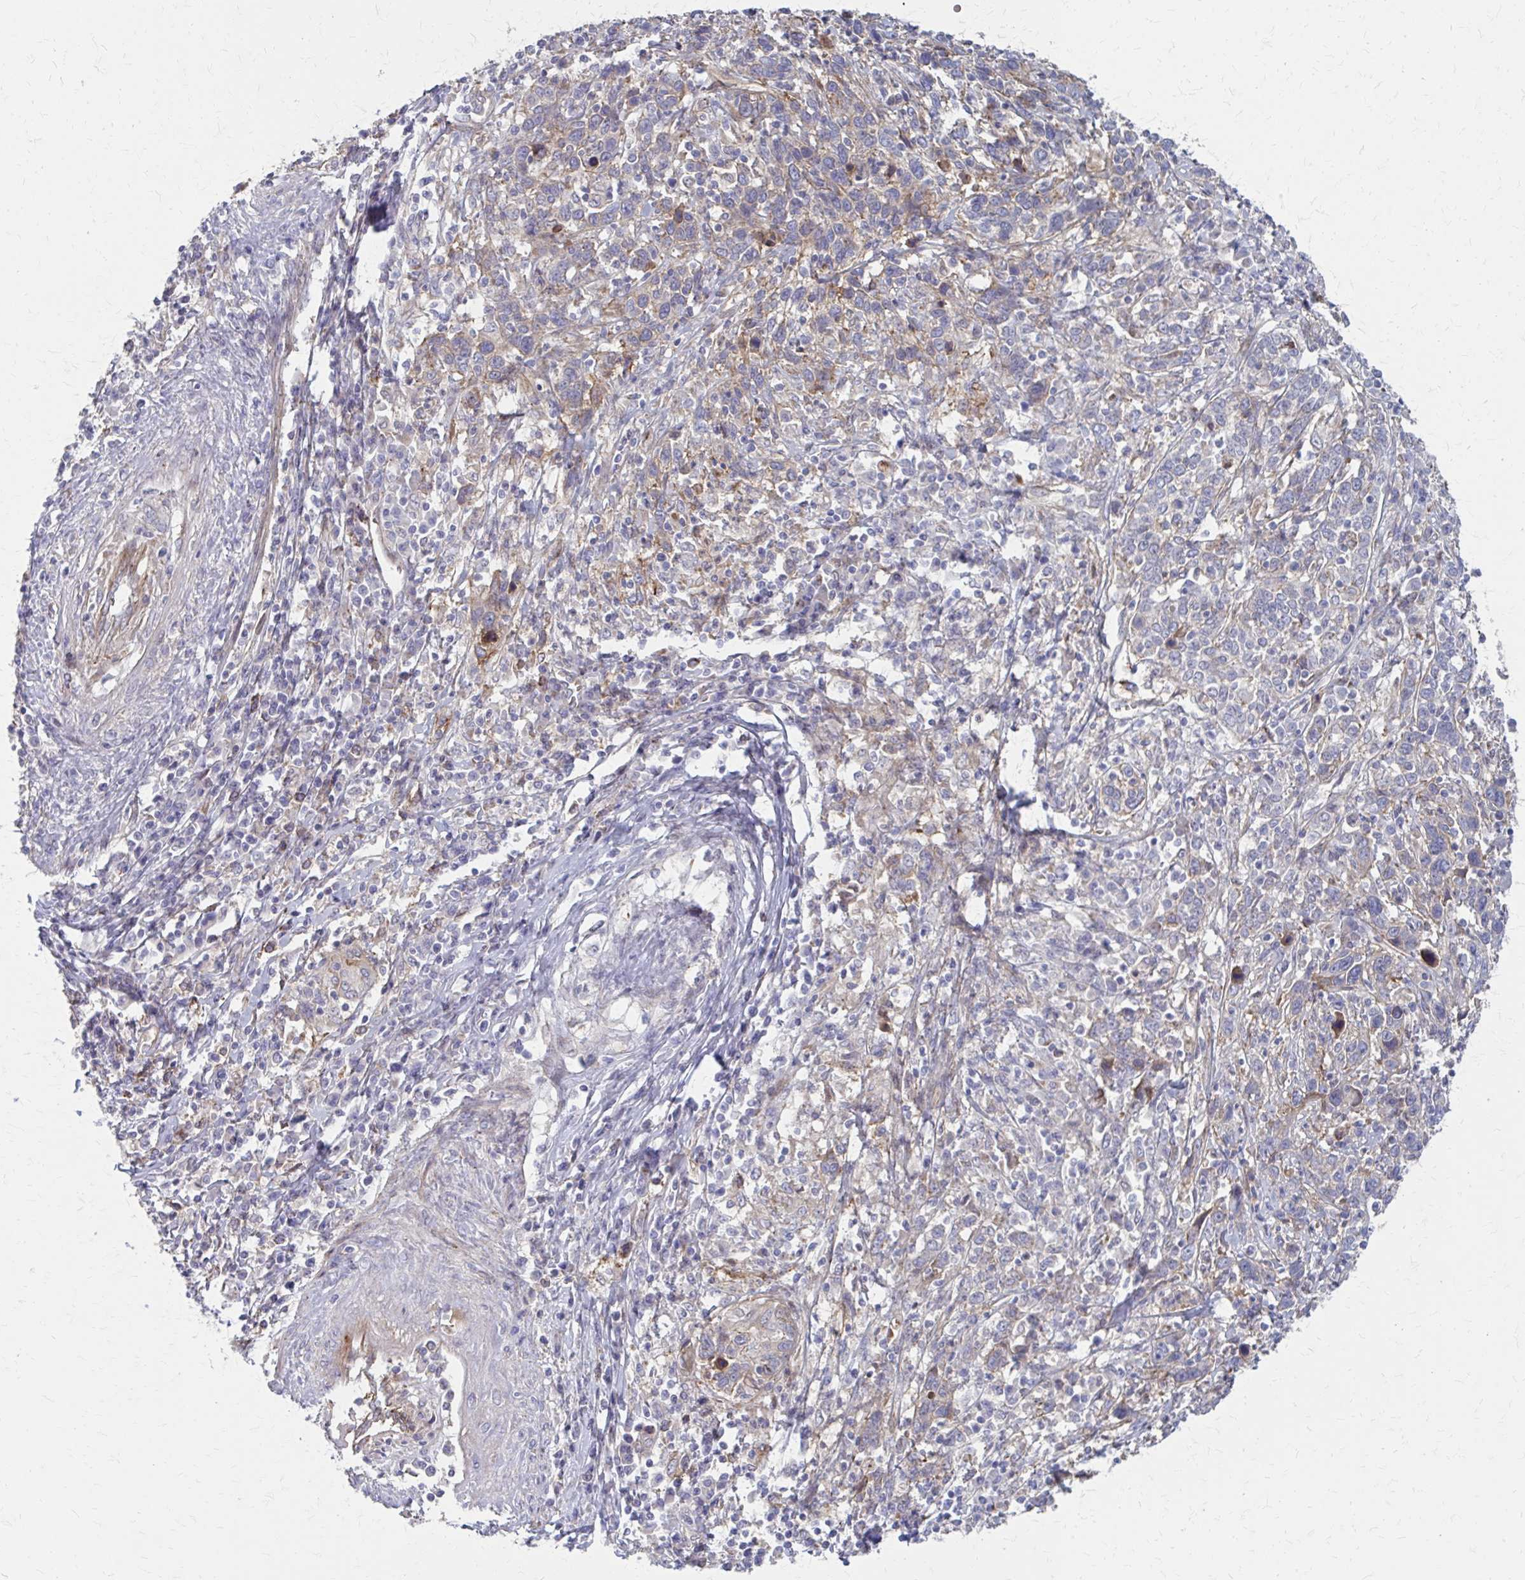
{"staining": {"intensity": "weak", "quantity": "<25%", "location": "cytoplasmic/membranous"}, "tissue": "cervical cancer", "cell_type": "Tumor cells", "image_type": "cancer", "snomed": [{"axis": "morphology", "description": "Squamous cell carcinoma, NOS"}, {"axis": "topography", "description": "Cervix"}], "caption": "IHC histopathology image of cervical cancer (squamous cell carcinoma) stained for a protein (brown), which shows no staining in tumor cells. Brightfield microscopy of IHC stained with DAB (3,3'-diaminobenzidine) (brown) and hematoxylin (blue), captured at high magnification.", "gene": "MMP14", "patient": {"sex": "female", "age": 46}}